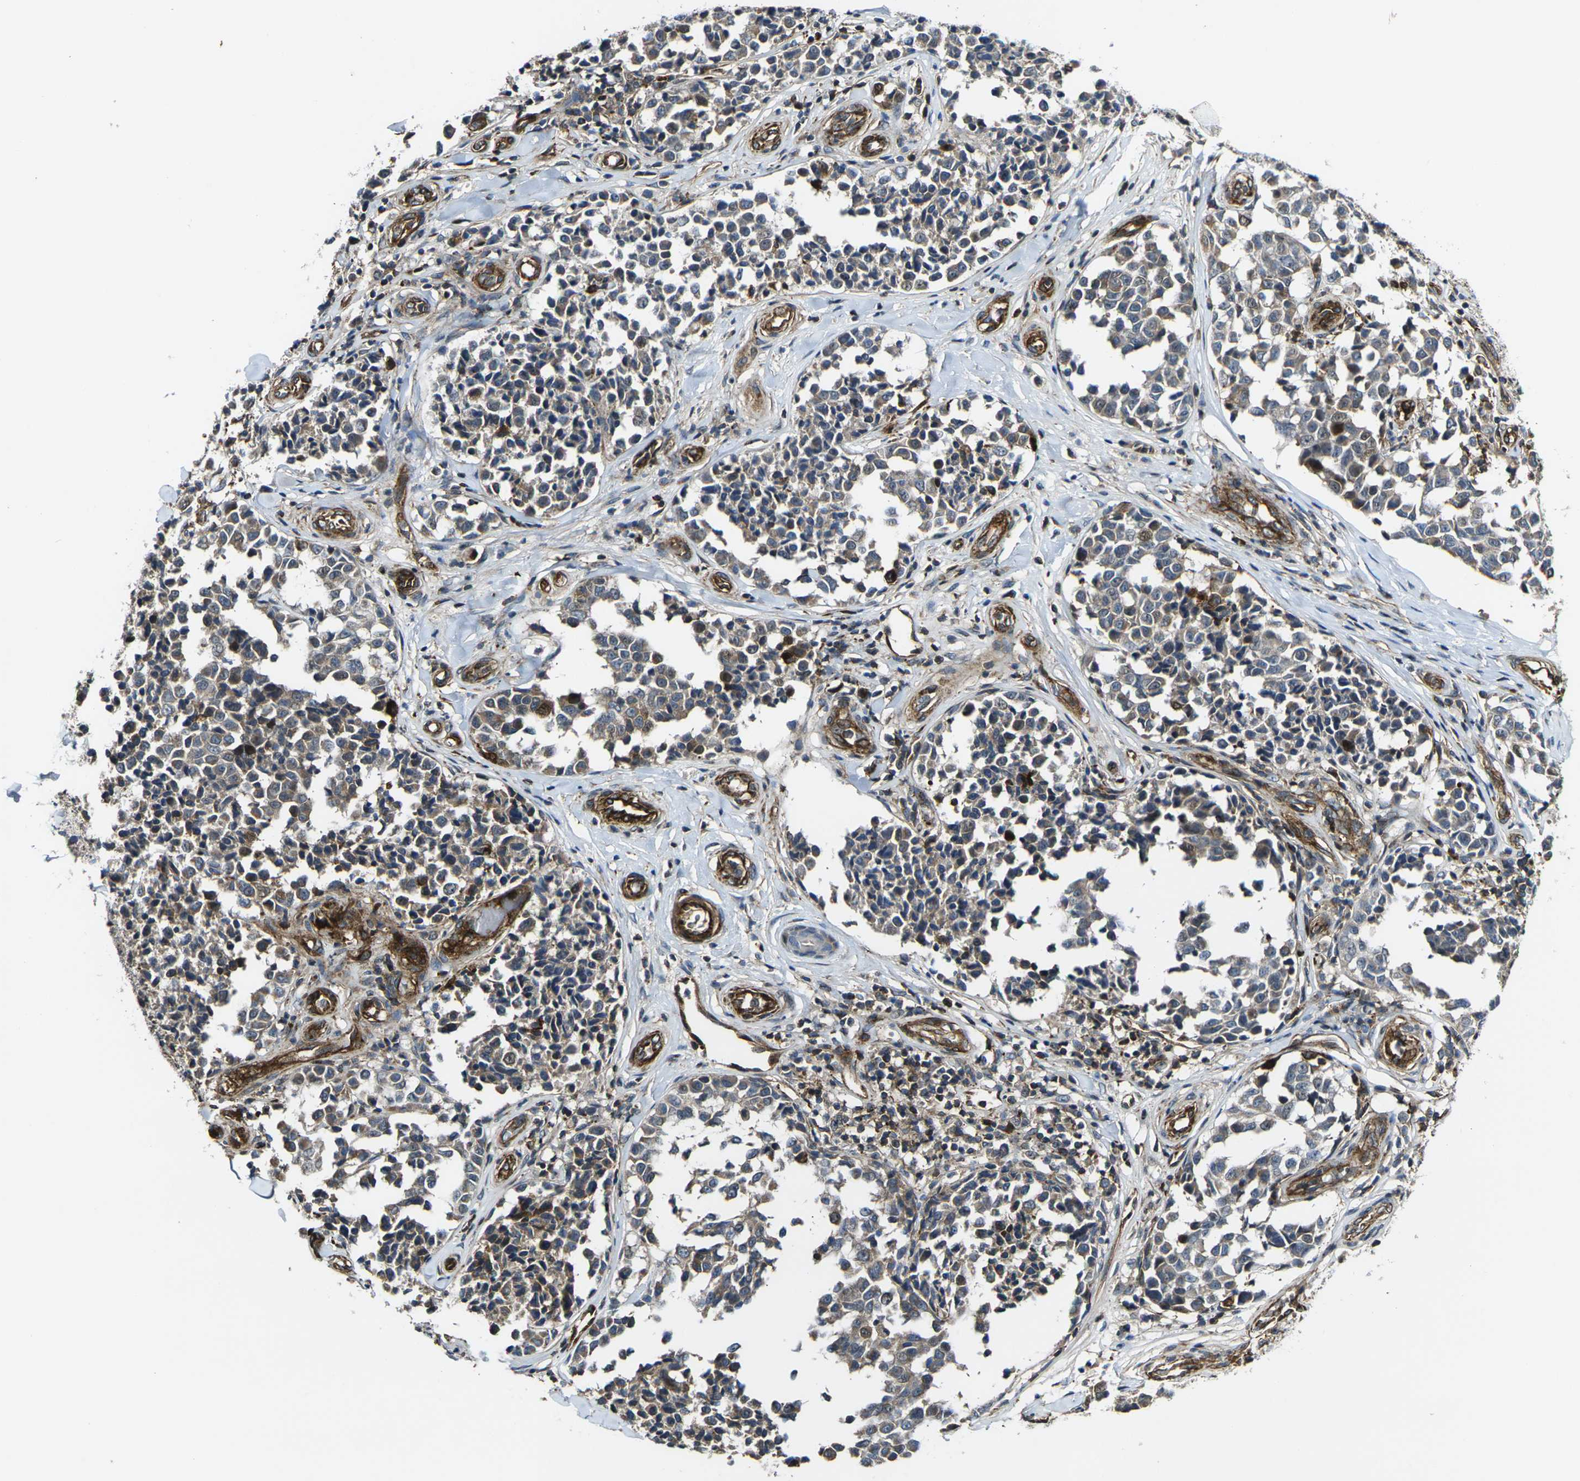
{"staining": {"intensity": "weak", "quantity": ">75%", "location": "cytoplasmic/membranous,nuclear"}, "tissue": "melanoma", "cell_type": "Tumor cells", "image_type": "cancer", "snomed": [{"axis": "morphology", "description": "Malignant melanoma, NOS"}, {"axis": "topography", "description": "Skin"}], "caption": "Human melanoma stained with a protein marker reveals weak staining in tumor cells.", "gene": "ECE1", "patient": {"sex": "female", "age": 64}}